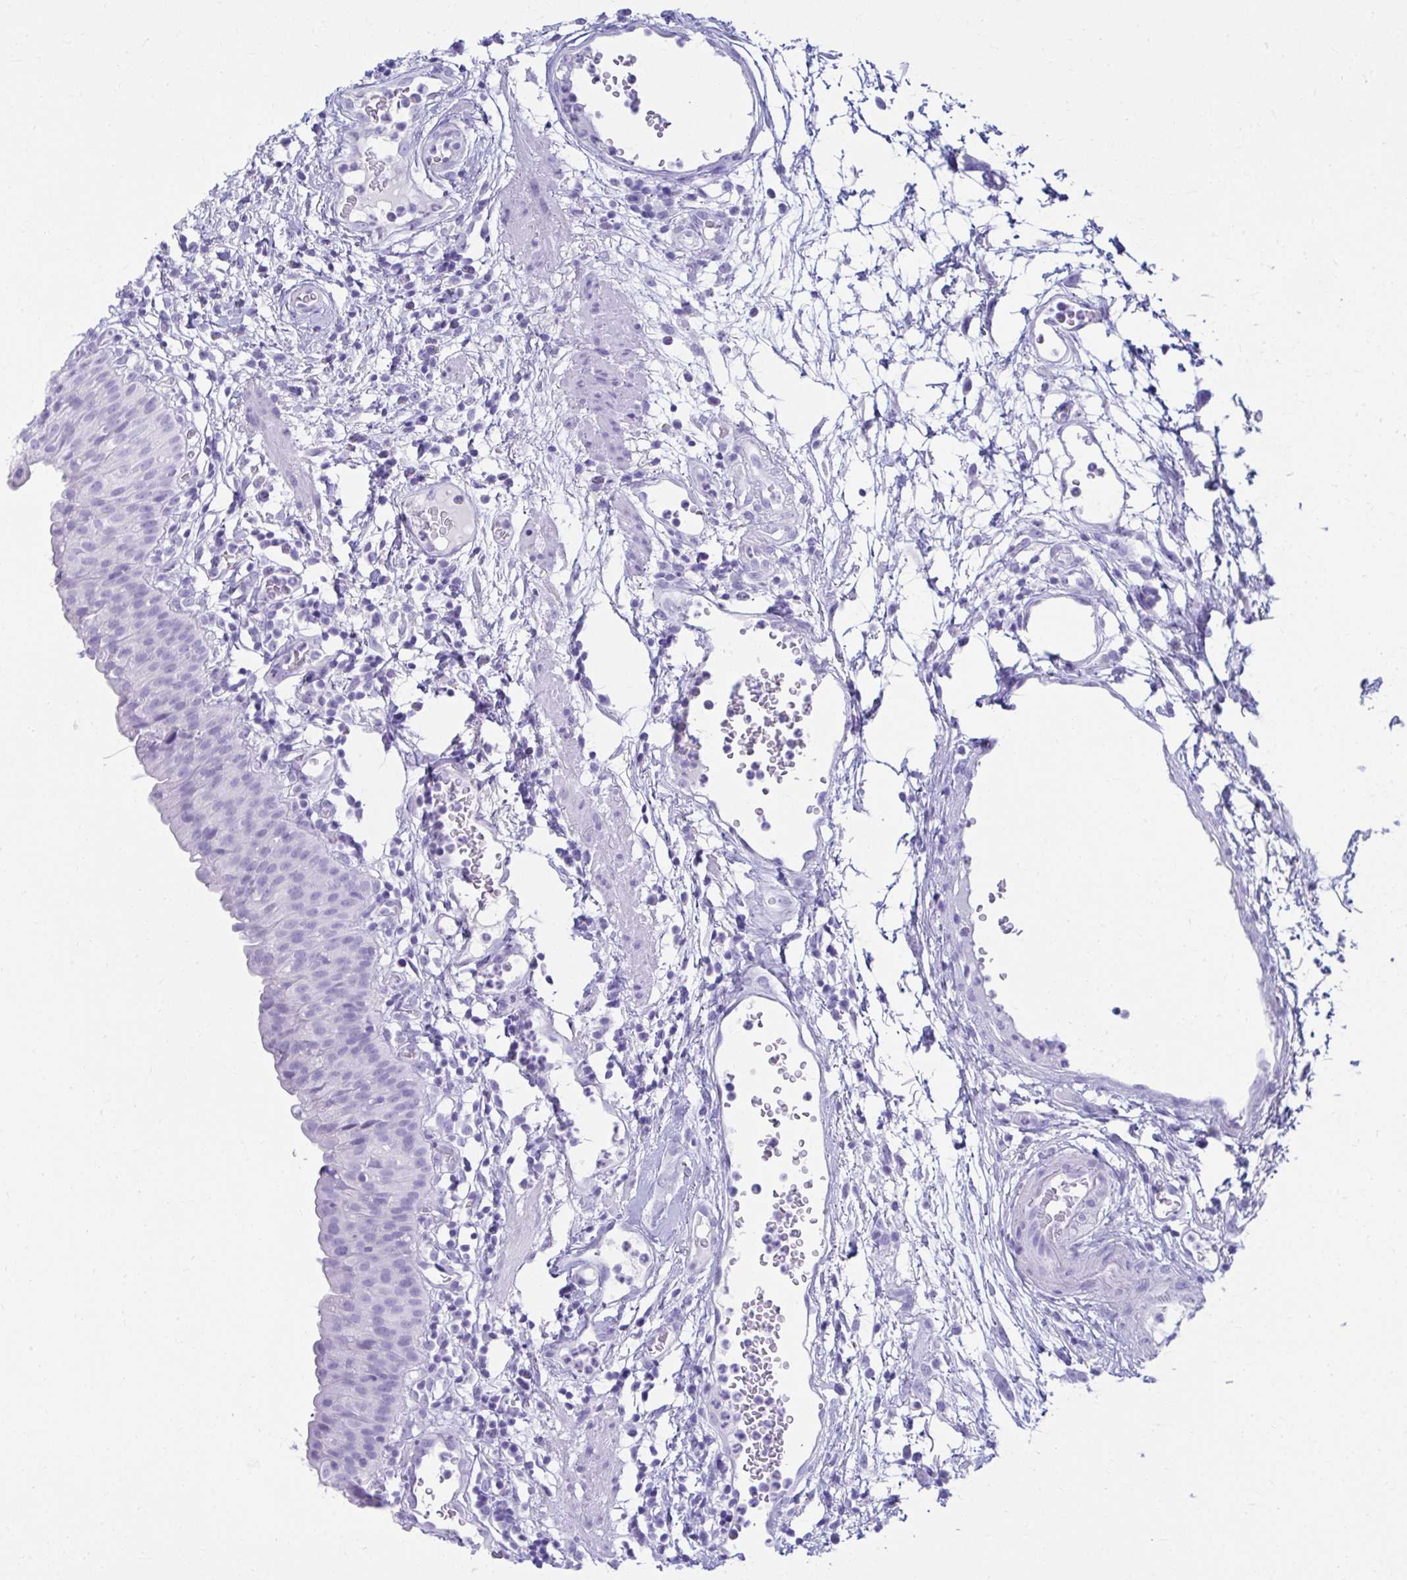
{"staining": {"intensity": "negative", "quantity": "none", "location": "none"}, "tissue": "urinary bladder", "cell_type": "Urothelial cells", "image_type": "normal", "snomed": [{"axis": "morphology", "description": "Normal tissue, NOS"}, {"axis": "morphology", "description": "Inflammation, NOS"}, {"axis": "topography", "description": "Urinary bladder"}], "caption": "The micrograph shows no staining of urothelial cells in unremarkable urinary bladder.", "gene": "ATP4B", "patient": {"sex": "male", "age": 57}}